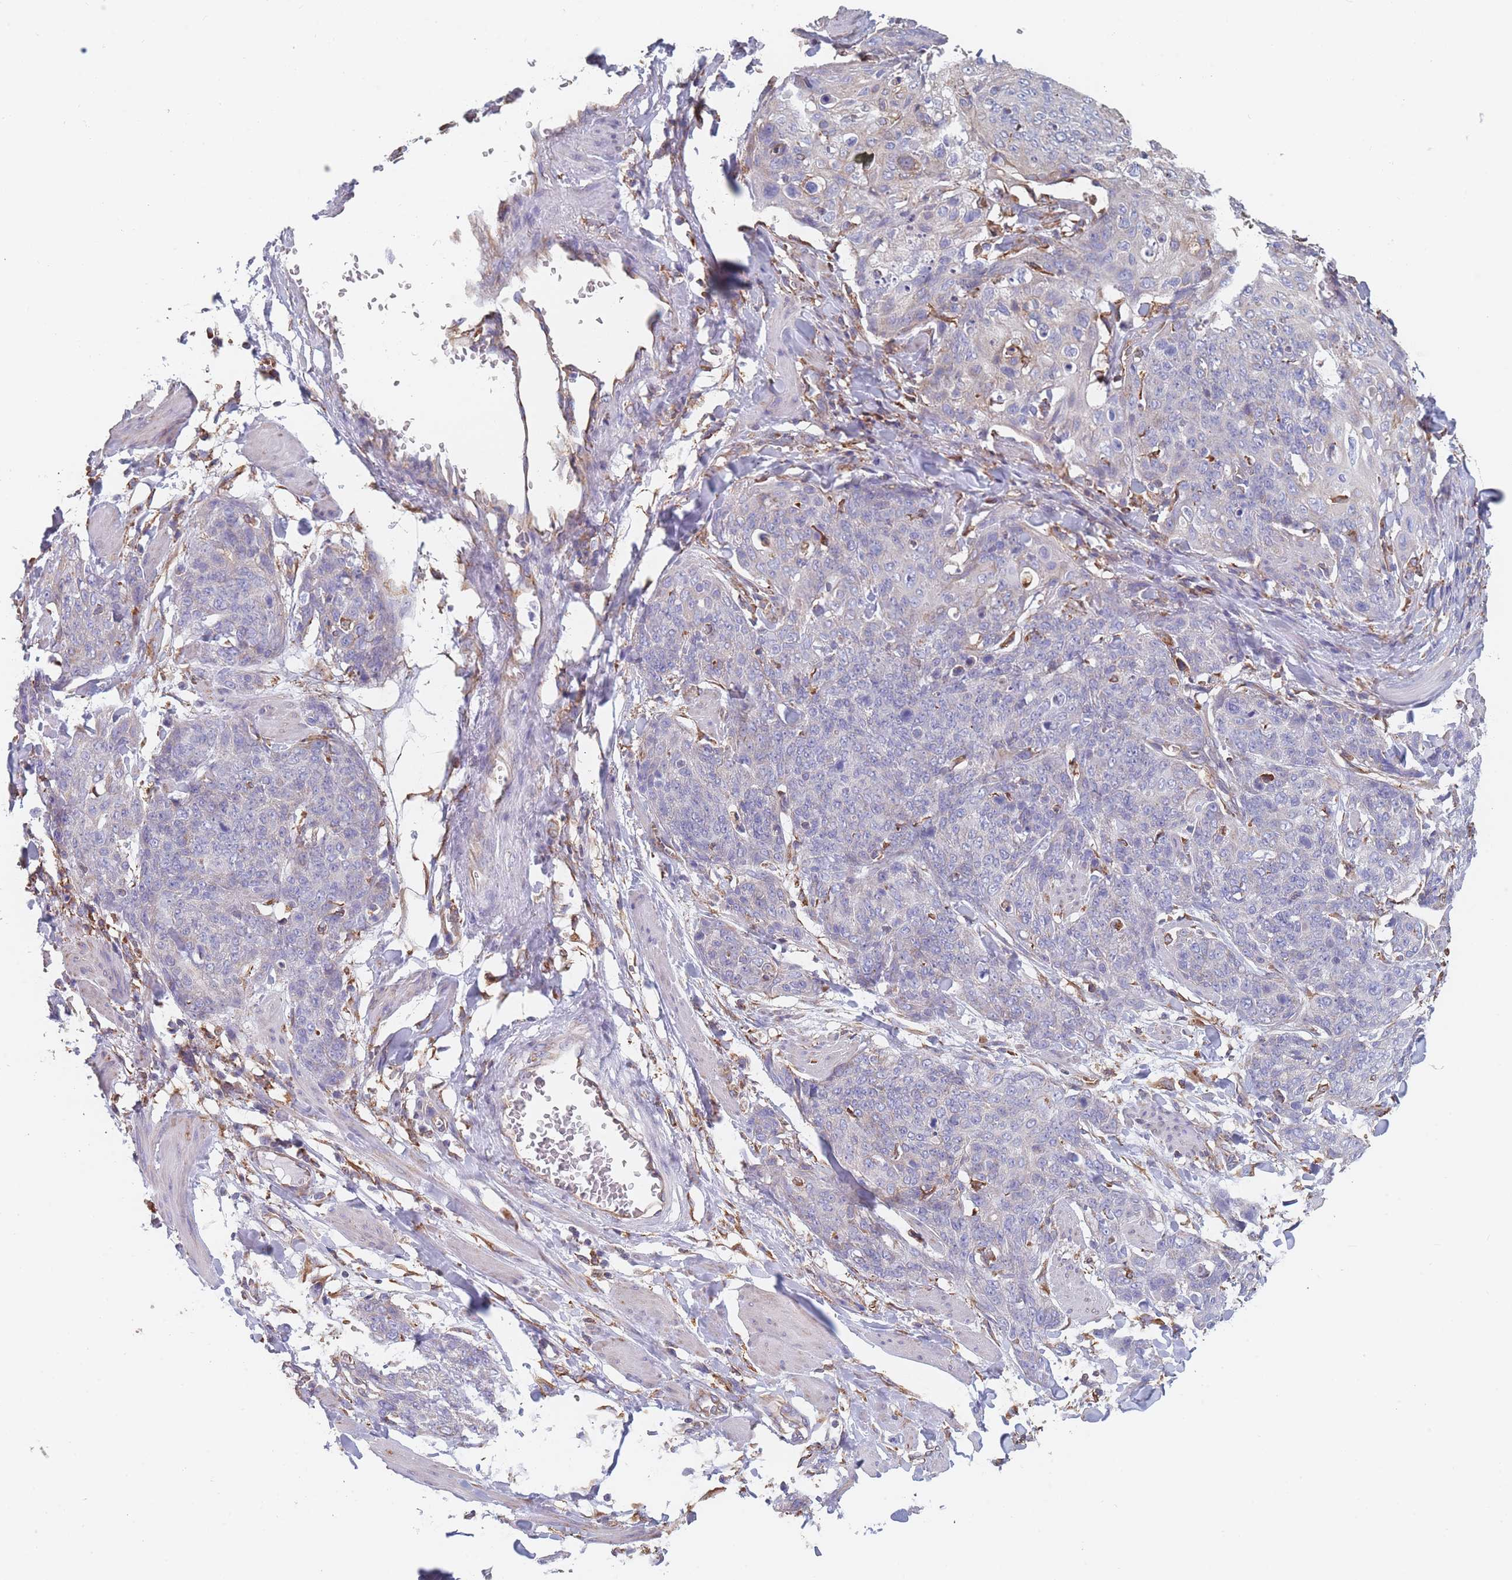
{"staining": {"intensity": "negative", "quantity": "none", "location": "none"}, "tissue": "skin cancer", "cell_type": "Tumor cells", "image_type": "cancer", "snomed": [{"axis": "morphology", "description": "Squamous cell carcinoma, NOS"}, {"axis": "topography", "description": "Skin"}, {"axis": "topography", "description": "Vulva"}], "caption": "A histopathology image of human skin squamous cell carcinoma is negative for staining in tumor cells.", "gene": "OR7C2", "patient": {"sex": "female", "age": 85}}